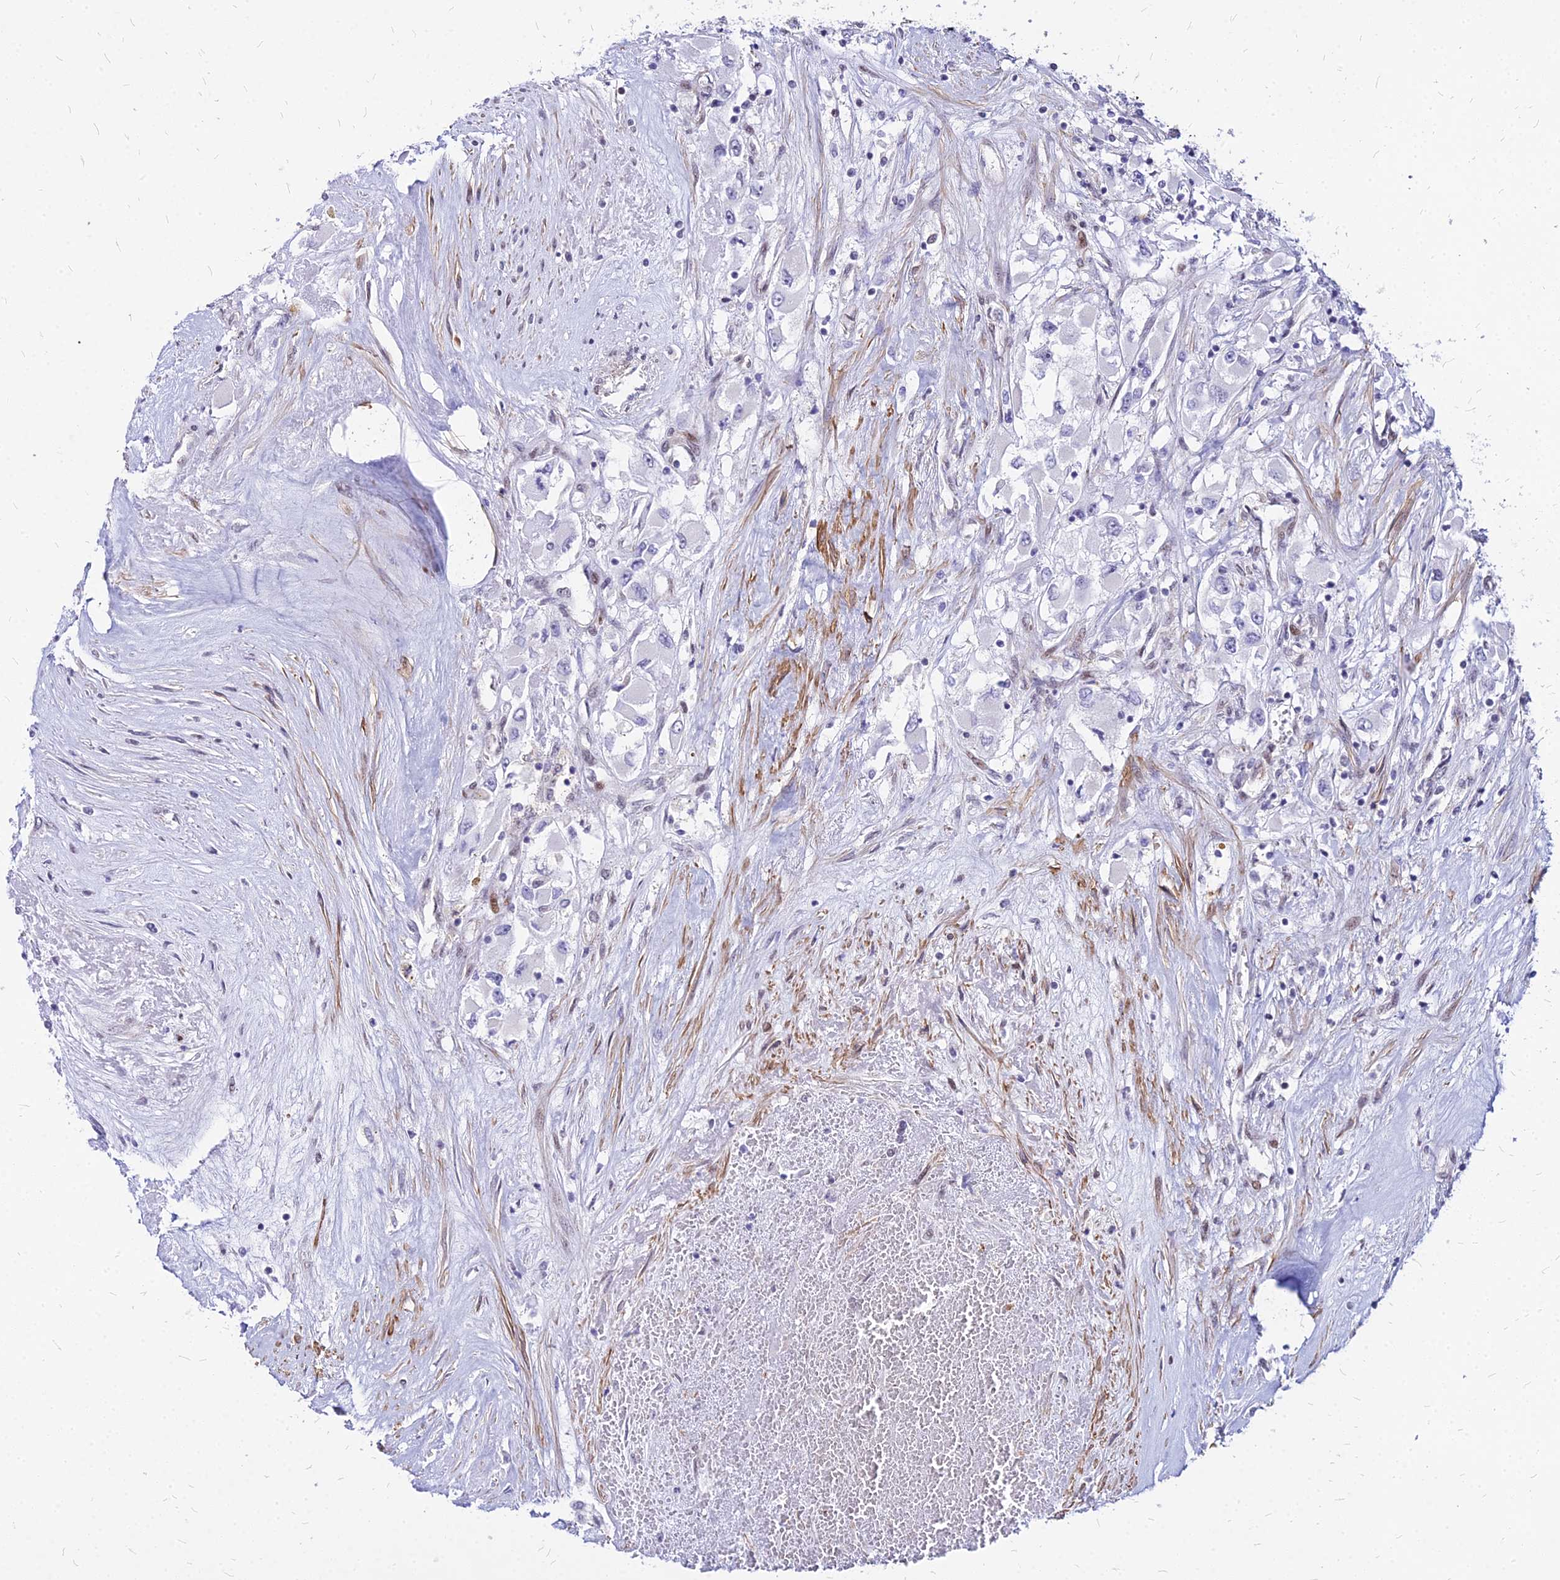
{"staining": {"intensity": "negative", "quantity": "none", "location": "none"}, "tissue": "renal cancer", "cell_type": "Tumor cells", "image_type": "cancer", "snomed": [{"axis": "morphology", "description": "Adenocarcinoma, NOS"}, {"axis": "topography", "description": "Kidney"}], "caption": "DAB (3,3'-diaminobenzidine) immunohistochemical staining of renal cancer demonstrates no significant staining in tumor cells.", "gene": "FDX2", "patient": {"sex": "female", "age": 52}}